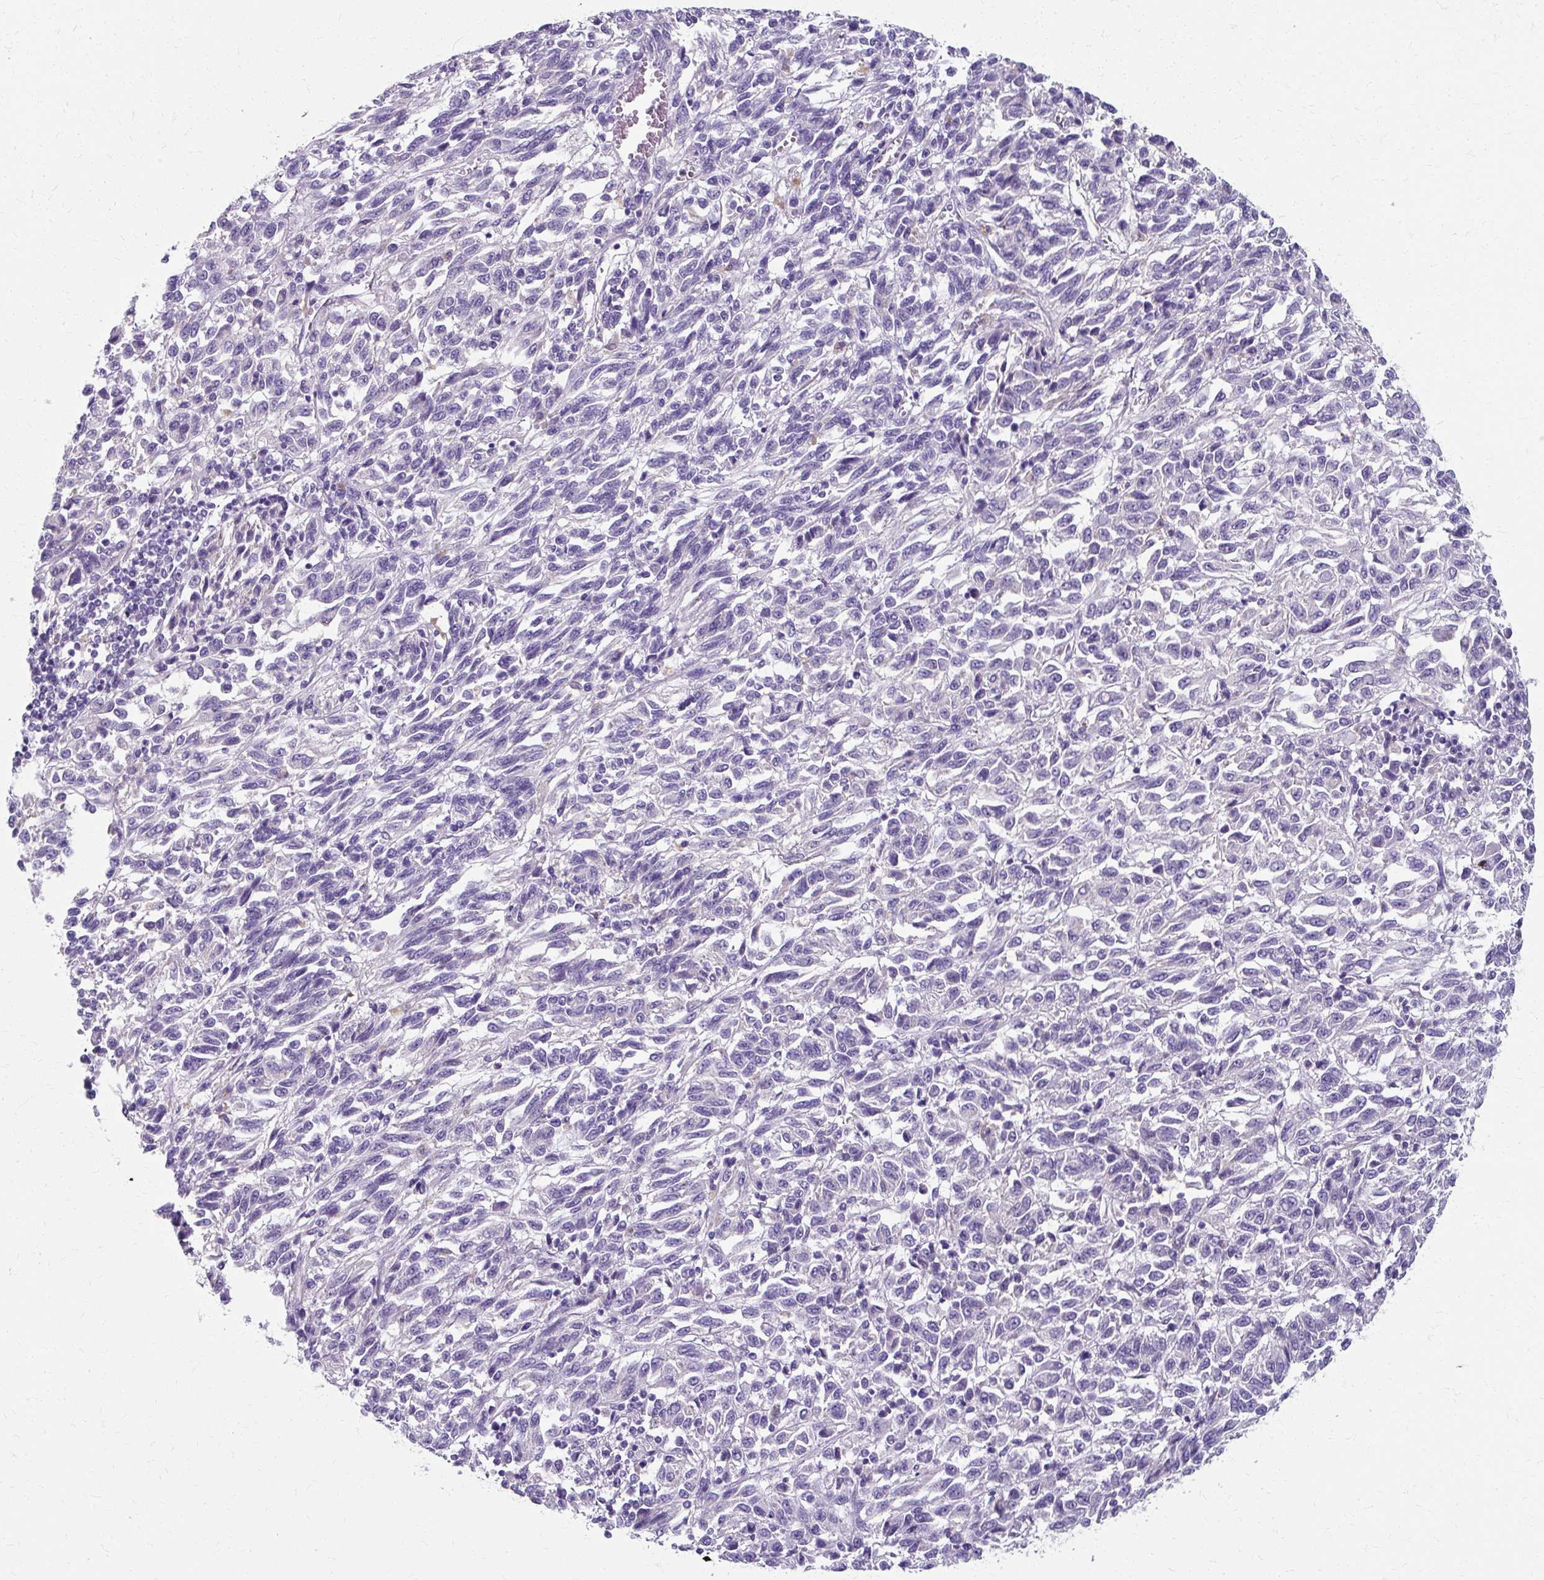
{"staining": {"intensity": "negative", "quantity": "none", "location": "none"}, "tissue": "melanoma", "cell_type": "Tumor cells", "image_type": "cancer", "snomed": [{"axis": "morphology", "description": "Malignant melanoma, Metastatic site"}, {"axis": "topography", "description": "Lung"}], "caption": "DAB (3,3'-diaminobenzidine) immunohistochemical staining of malignant melanoma (metastatic site) reveals no significant staining in tumor cells.", "gene": "ZNF555", "patient": {"sex": "male", "age": 64}}